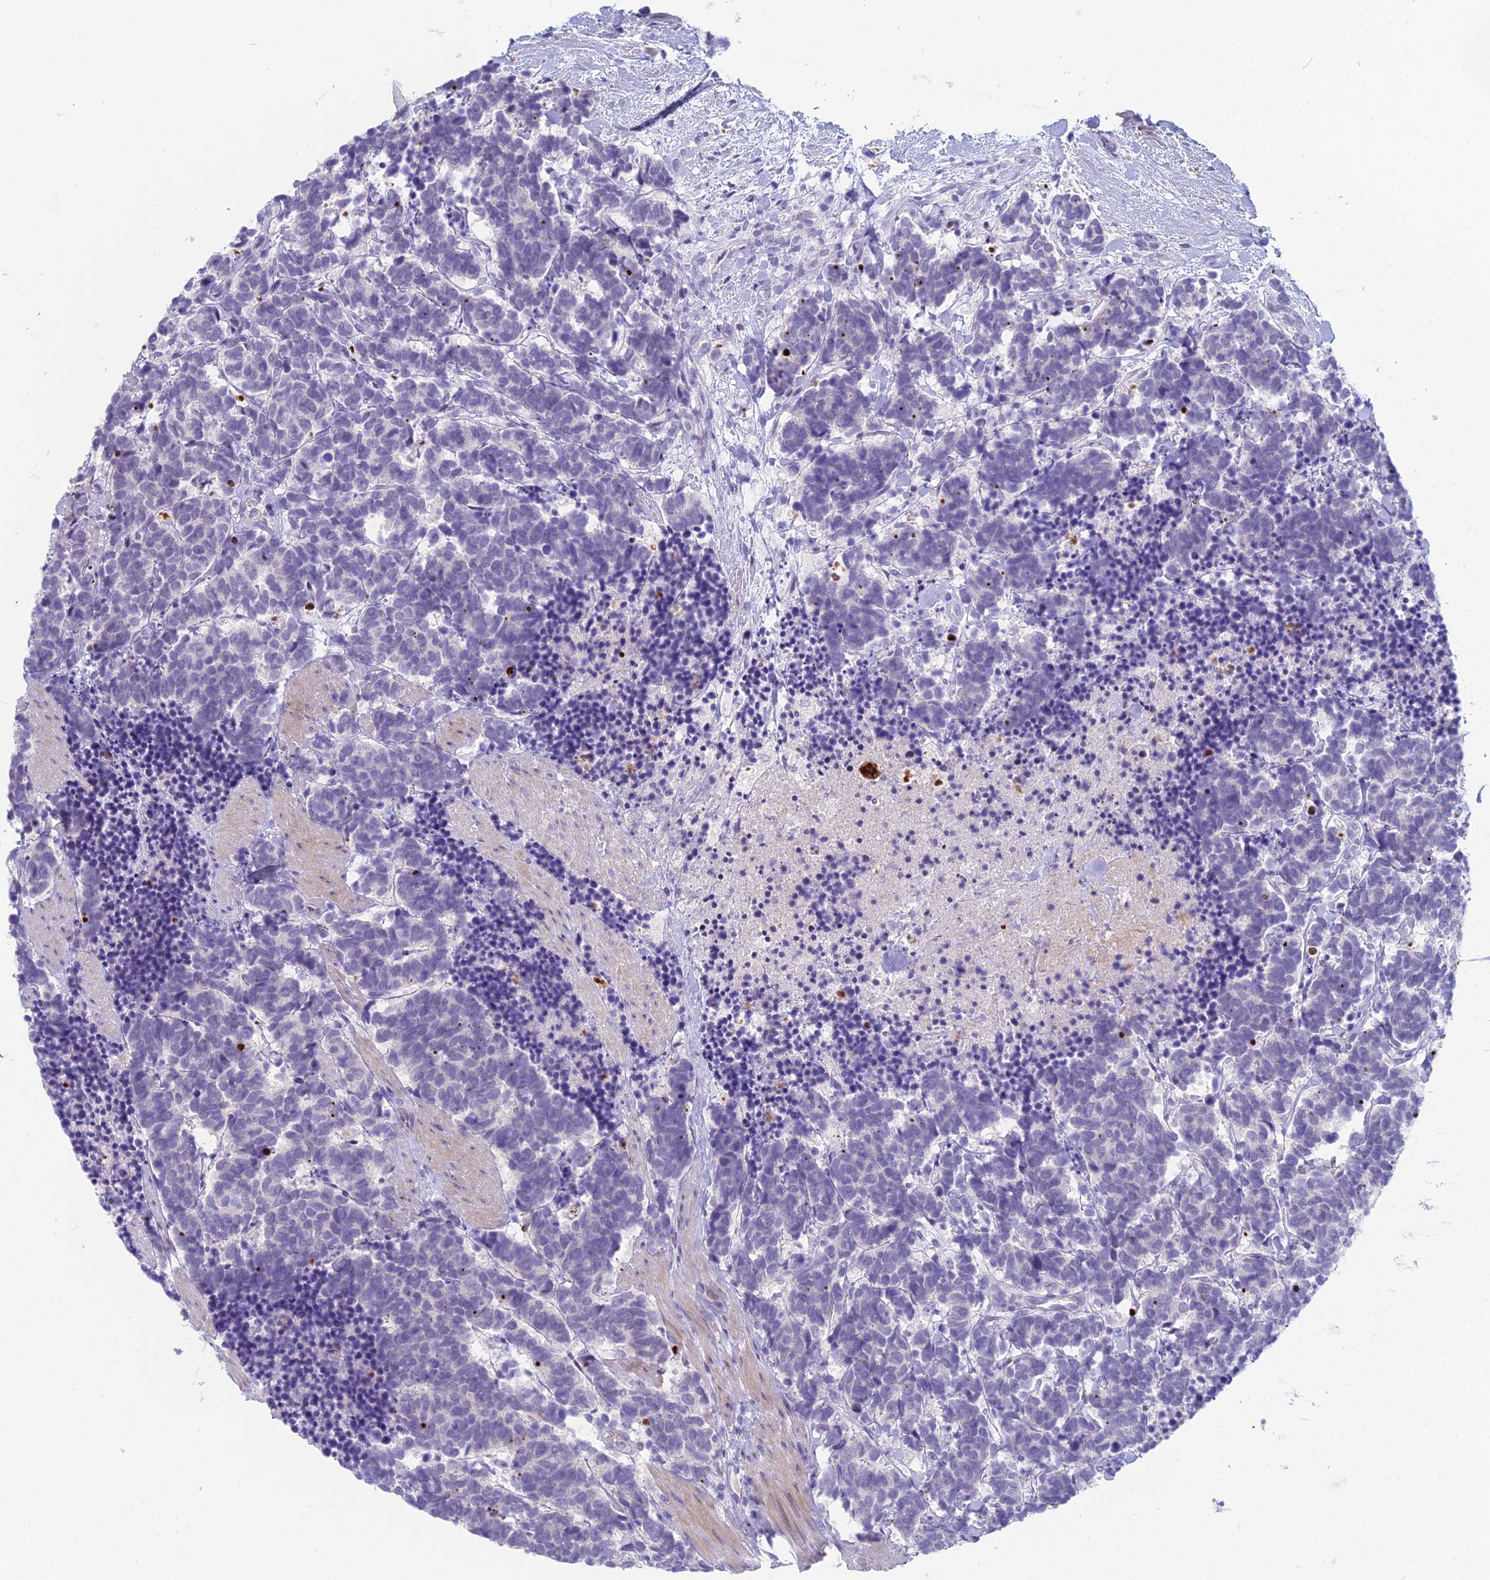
{"staining": {"intensity": "negative", "quantity": "none", "location": "none"}, "tissue": "carcinoid", "cell_type": "Tumor cells", "image_type": "cancer", "snomed": [{"axis": "morphology", "description": "Carcinoma, NOS"}, {"axis": "morphology", "description": "Carcinoid, malignant, NOS"}, {"axis": "topography", "description": "Prostate"}], "caption": "Micrograph shows no protein staining in tumor cells of carcinoma tissue.", "gene": "CC2D2A", "patient": {"sex": "male", "age": 57}}